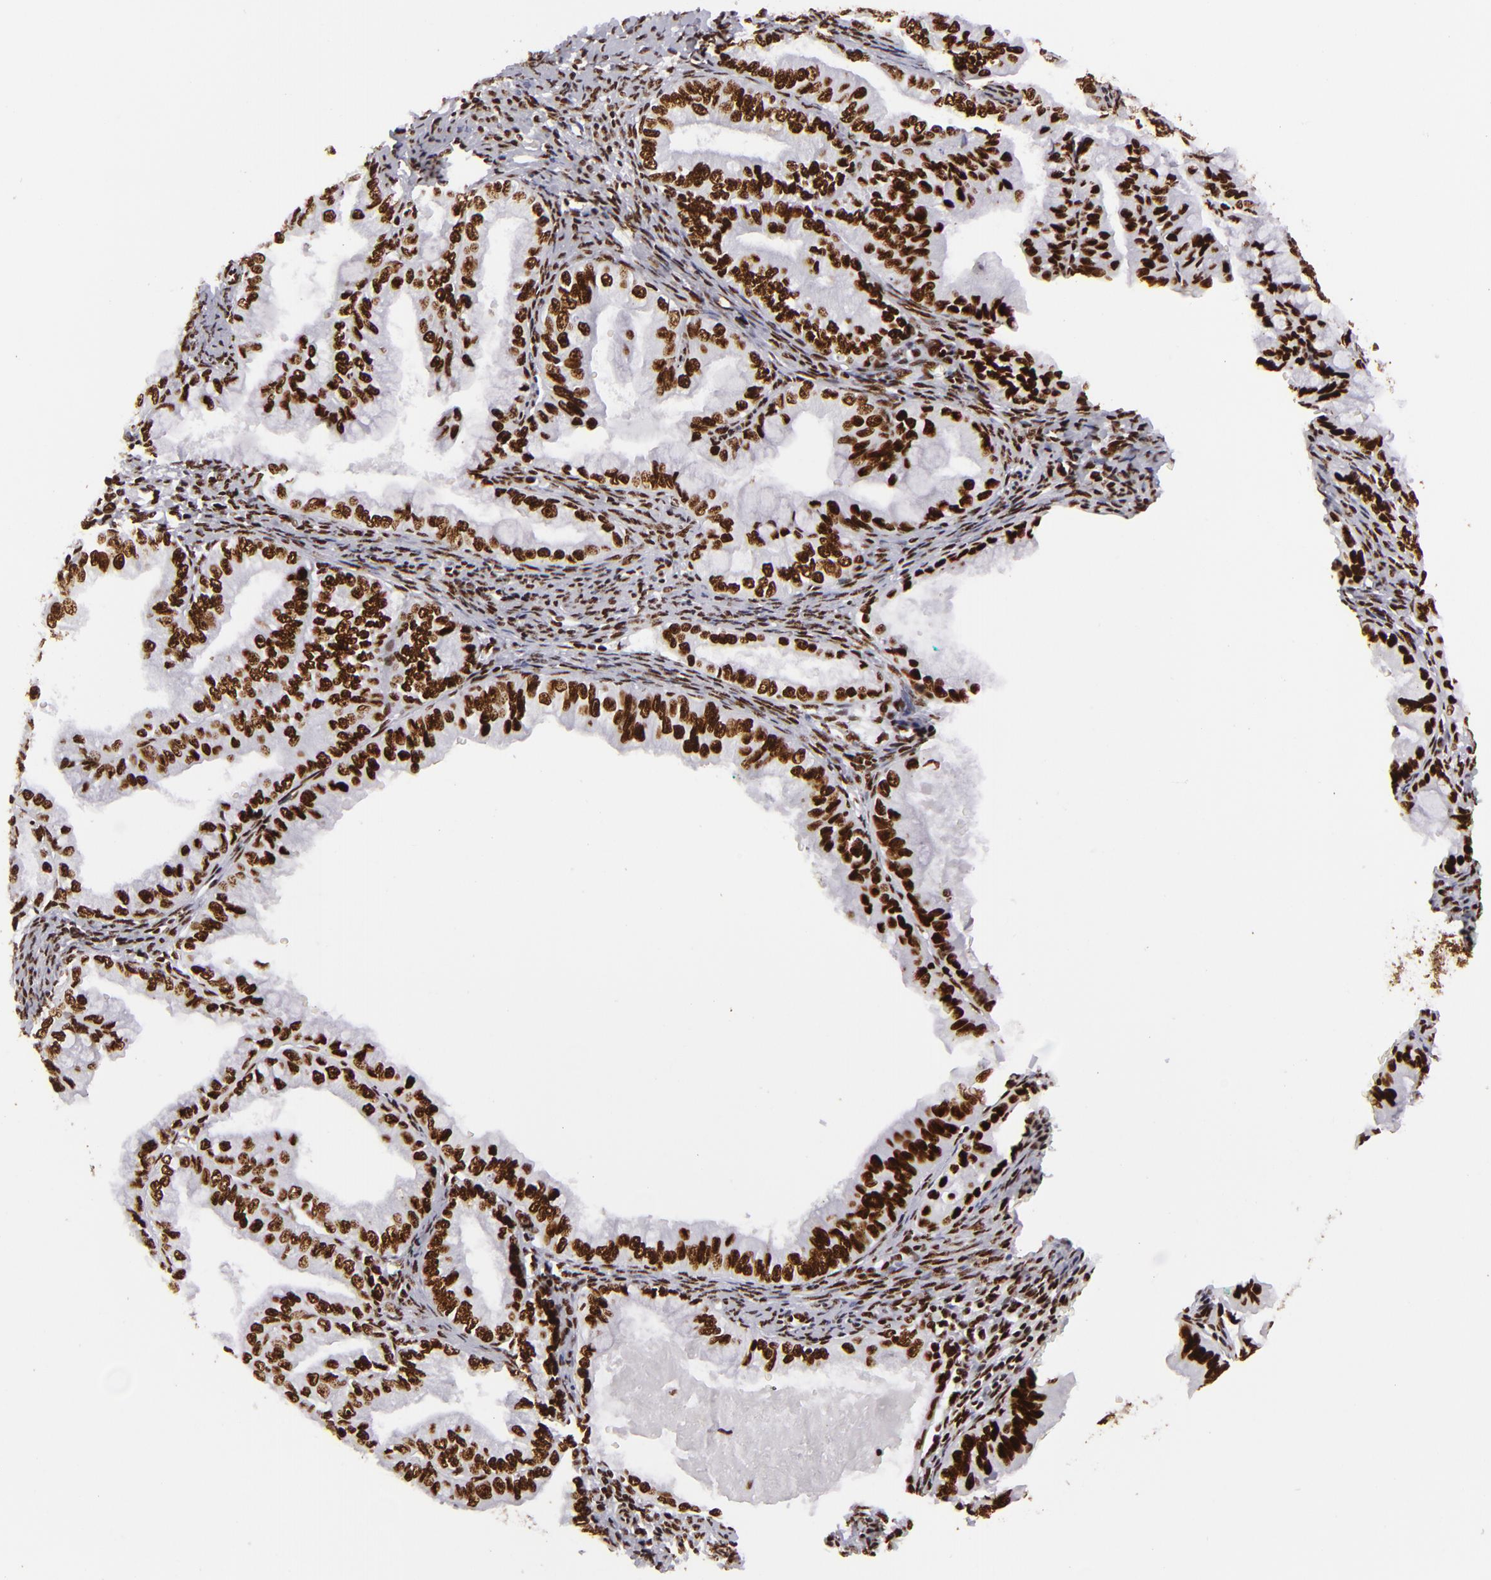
{"staining": {"intensity": "strong", "quantity": ">75%", "location": "nuclear"}, "tissue": "endometrial cancer", "cell_type": "Tumor cells", "image_type": "cancer", "snomed": [{"axis": "morphology", "description": "Adenocarcinoma, NOS"}, {"axis": "topography", "description": "Endometrium"}], "caption": "Immunohistochemical staining of human adenocarcinoma (endometrial) demonstrates high levels of strong nuclear staining in approximately >75% of tumor cells.", "gene": "SAFB", "patient": {"sex": "female", "age": 76}}